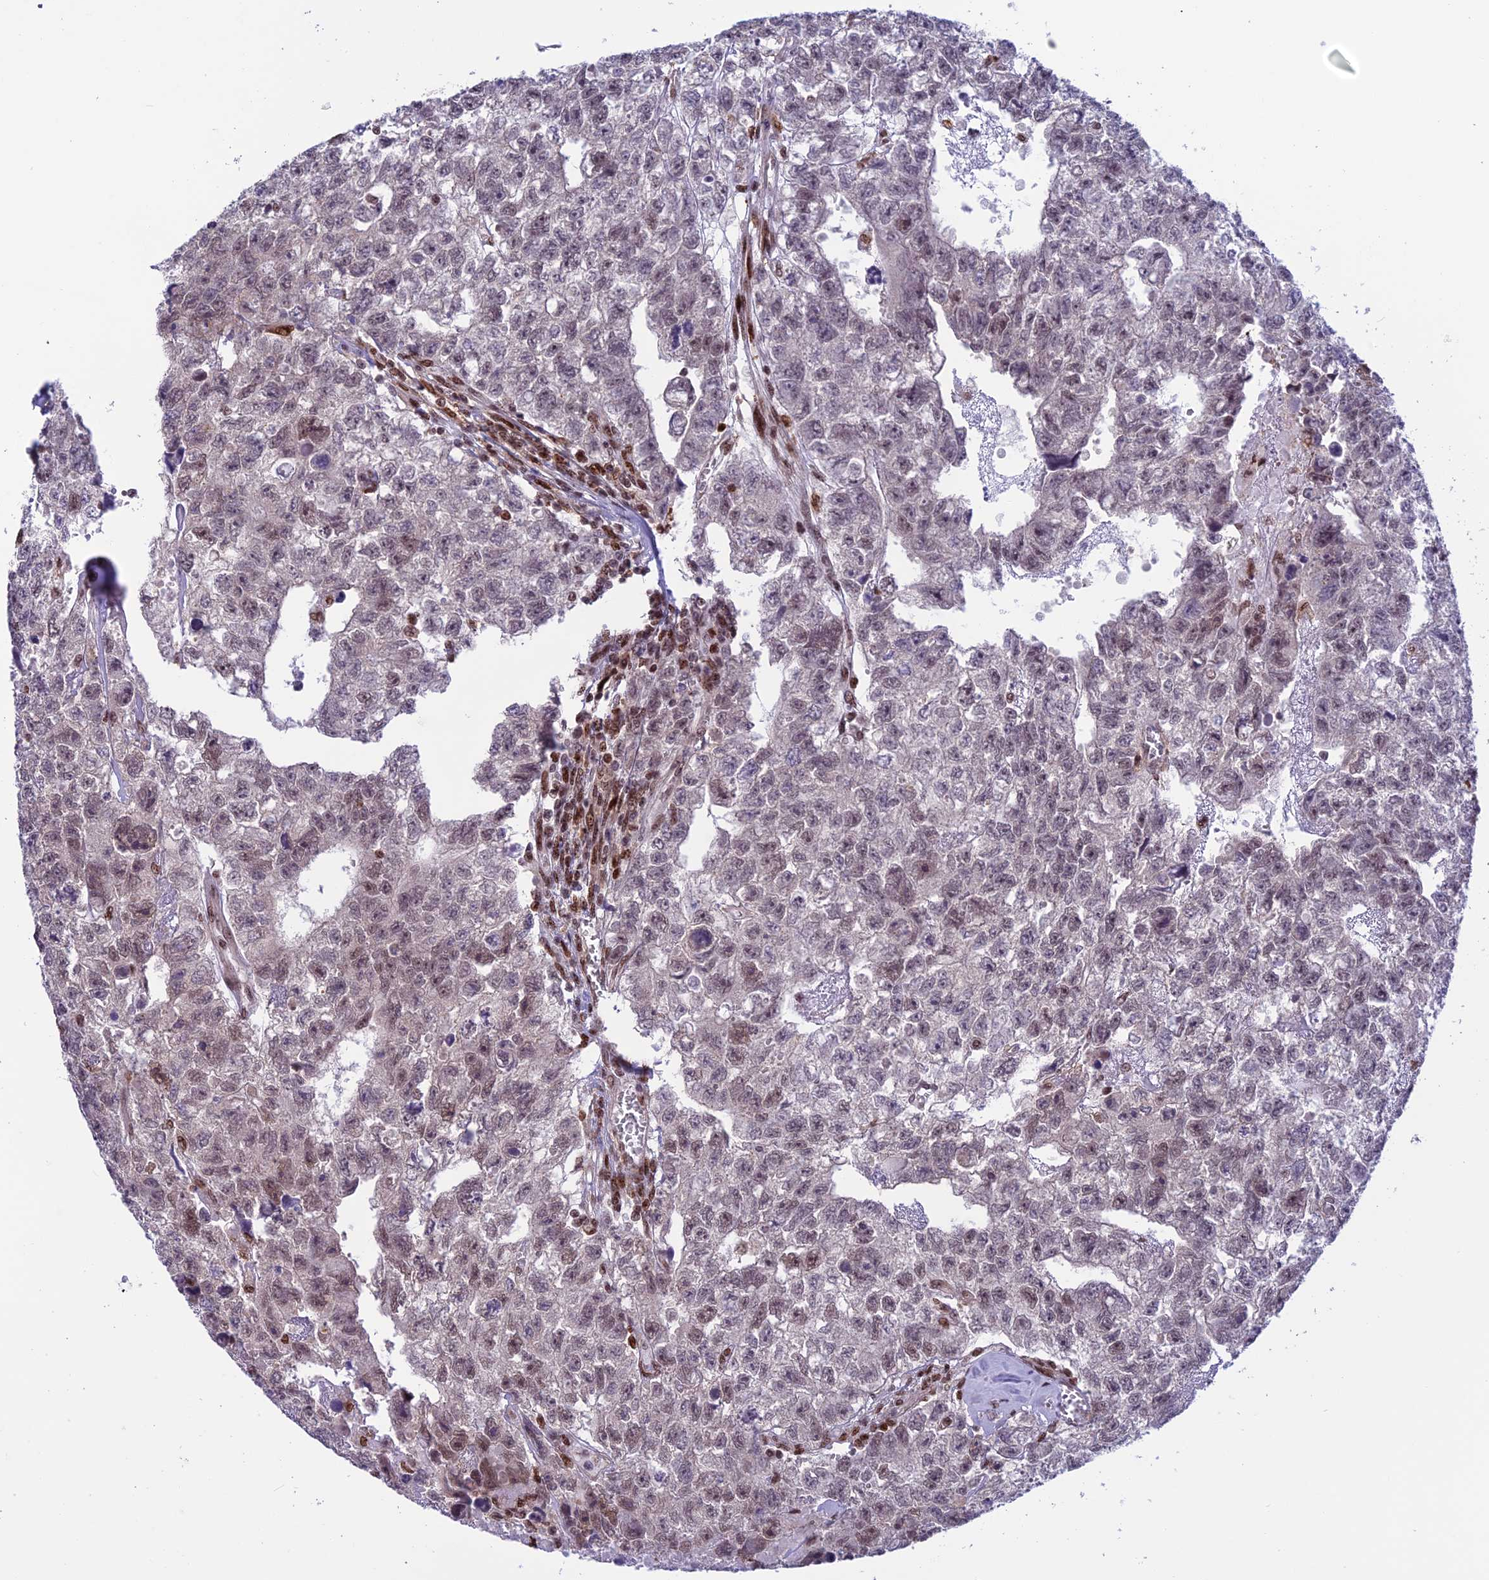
{"staining": {"intensity": "weak", "quantity": "25%-75%", "location": "nuclear"}, "tissue": "testis cancer", "cell_type": "Tumor cells", "image_type": "cancer", "snomed": [{"axis": "morphology", "description": "Carcinoma, Embryonal, NOS"}, {"axis": "topography", "description": "Testis"}], "caption": "Testis embryonal carcinoma stained with DAB immunohistochemistry reveals low levels of weak nuclear positivity in about 25%-75% of tumor cells. (Stains: DAB (3,3'-diaminobenzidine) in brown, nuclei in blue, Microscopy: brightfield microscopy at high magnification).", "gene": "MIS12", "patient": {"sex": "male", "age": 26}}